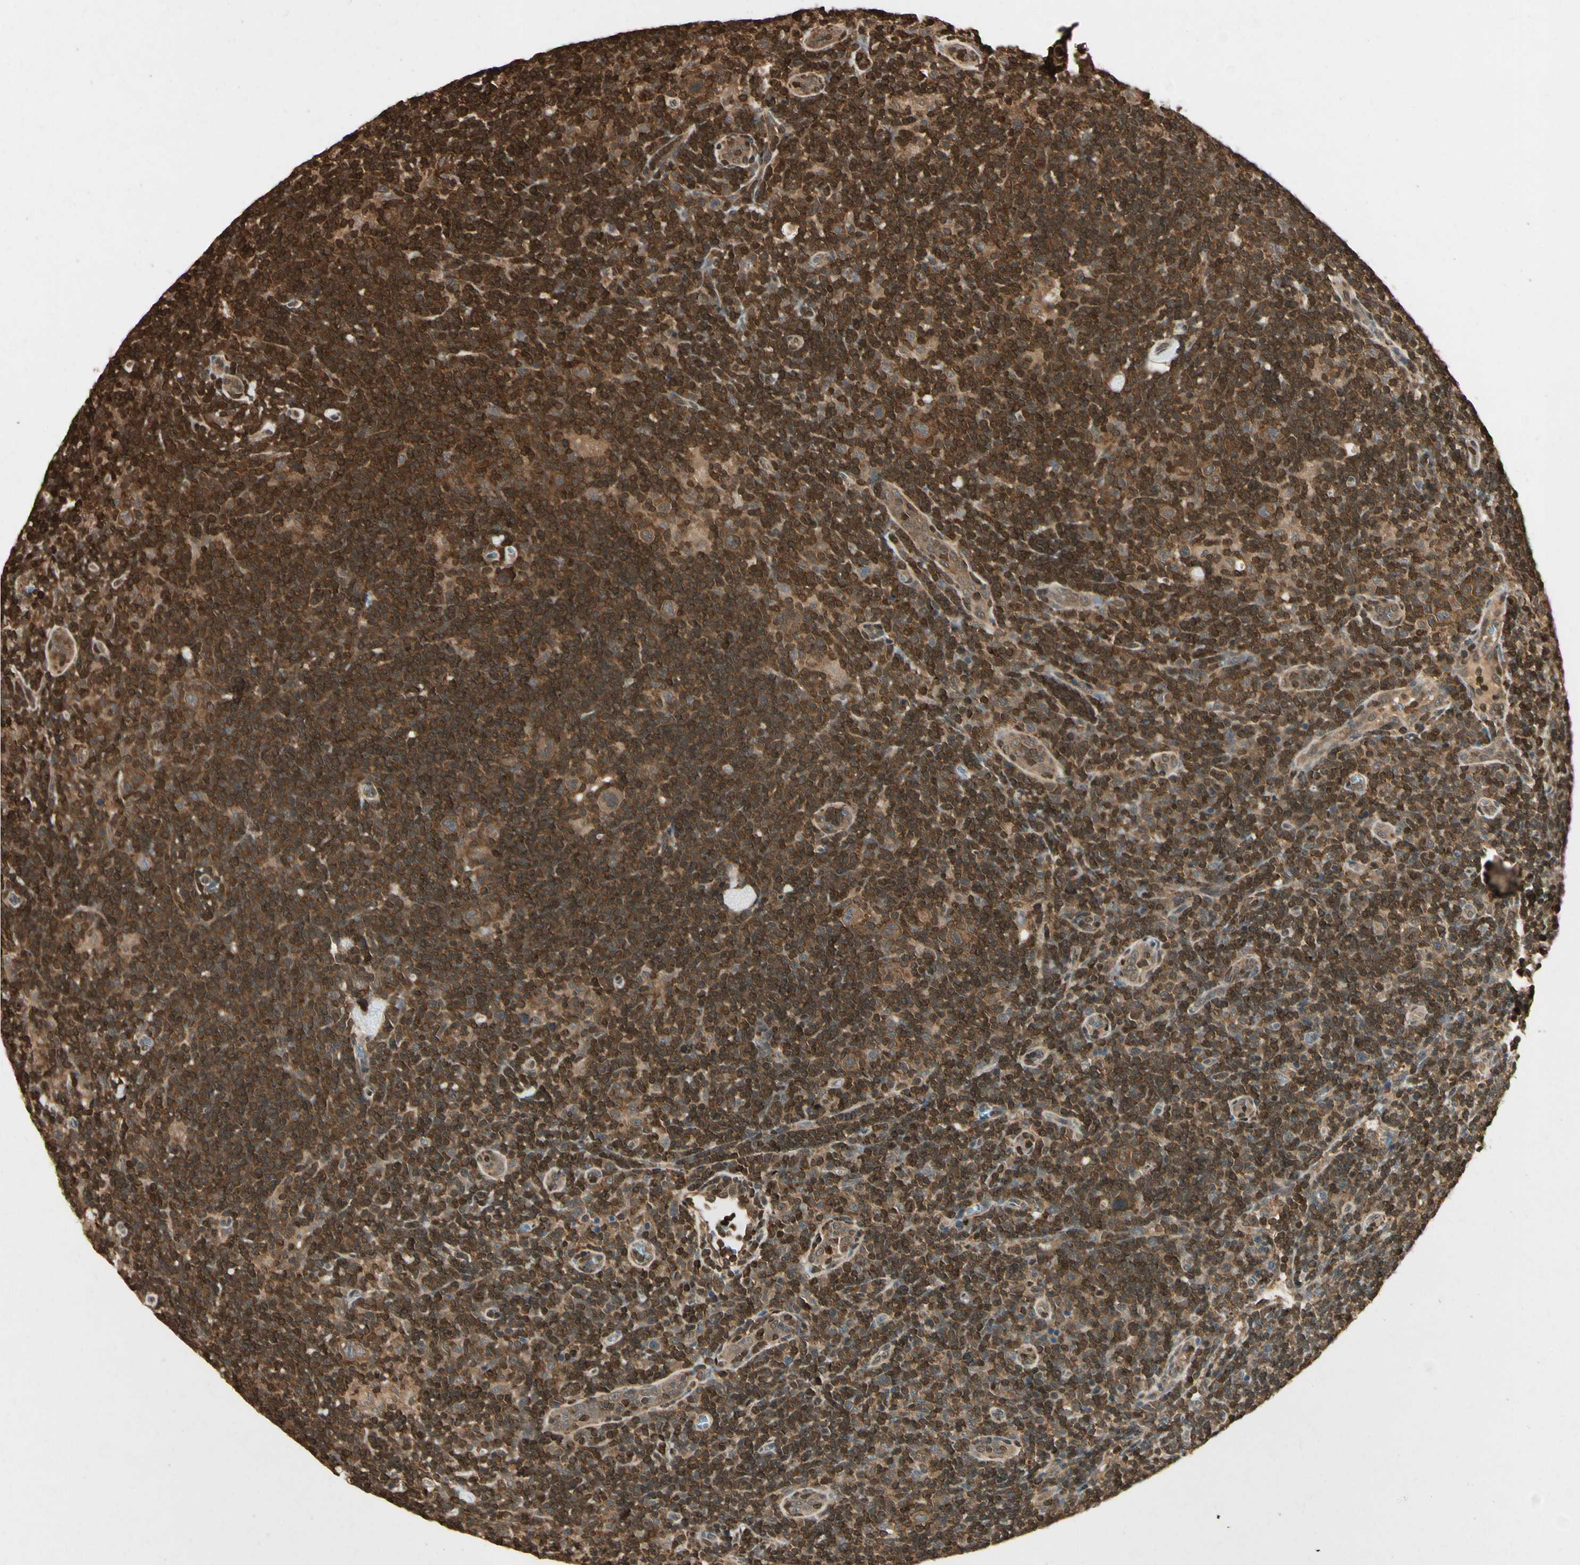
{"staining": {"intensity": "weak", "quantity": ">75%", "location": "cytoplasmic/membranous"}, "tissue": "lymphoma", "cell_type": "Tumor cells", "image_type": "cancer", "snomed": [{"axis": "morphology", "description": "Hodgkin's disease, NOS"}, {"axis": "topography", "description": "Lymph node"}], "caption": "DAB (3,3'-diaminobenzidine) immunohistochemical staining of Hodgkin's disease reveals weak cytoplasmic/membranous protein staining in approximately >75% of tumor cells. Nuclei are stained in blue.", "gene": "YWHAQ", "patient": {"sex": "female", "age": 57}}